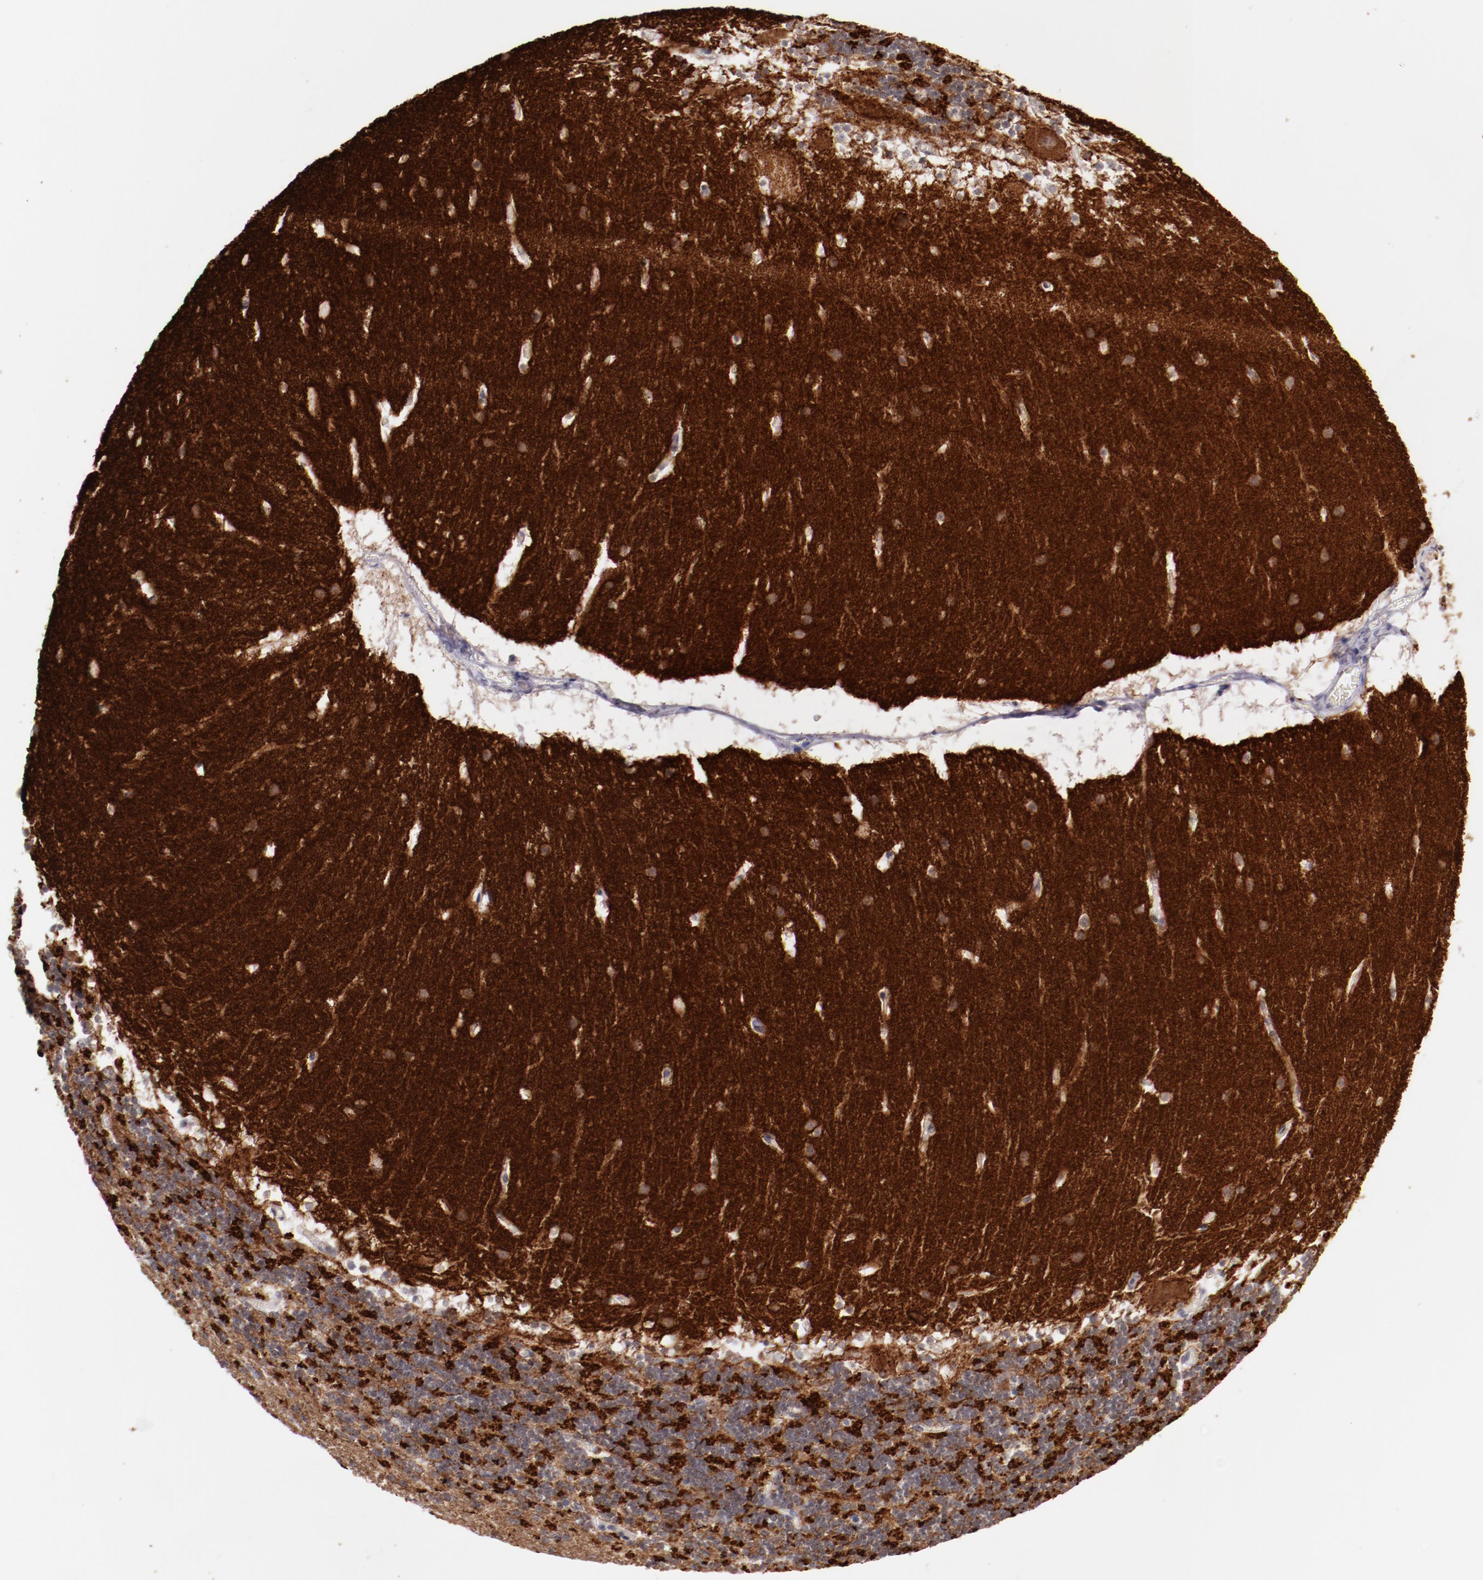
{"staining": {"intensity": "strong", "quantity": "<25%", "location": "cytoplasmic/membranous"}, "tissue": "cerebellum", "cell_type": "Cells in granular layer", "image_type": "normal", "snomed": [{"axis": "morphology", "description": "Normal tissue, NOS"}, {"axis": "topography", "description": "Cerebellum"}], "caption": "This histopathology image reveals IHC staining of normal human cerebellum, with medium strong cytoplasmic/membranous expression in approximately <25% of cells in granular layer.", "gene": "SYP", "patient": {"sex": "male", "age": 45}}